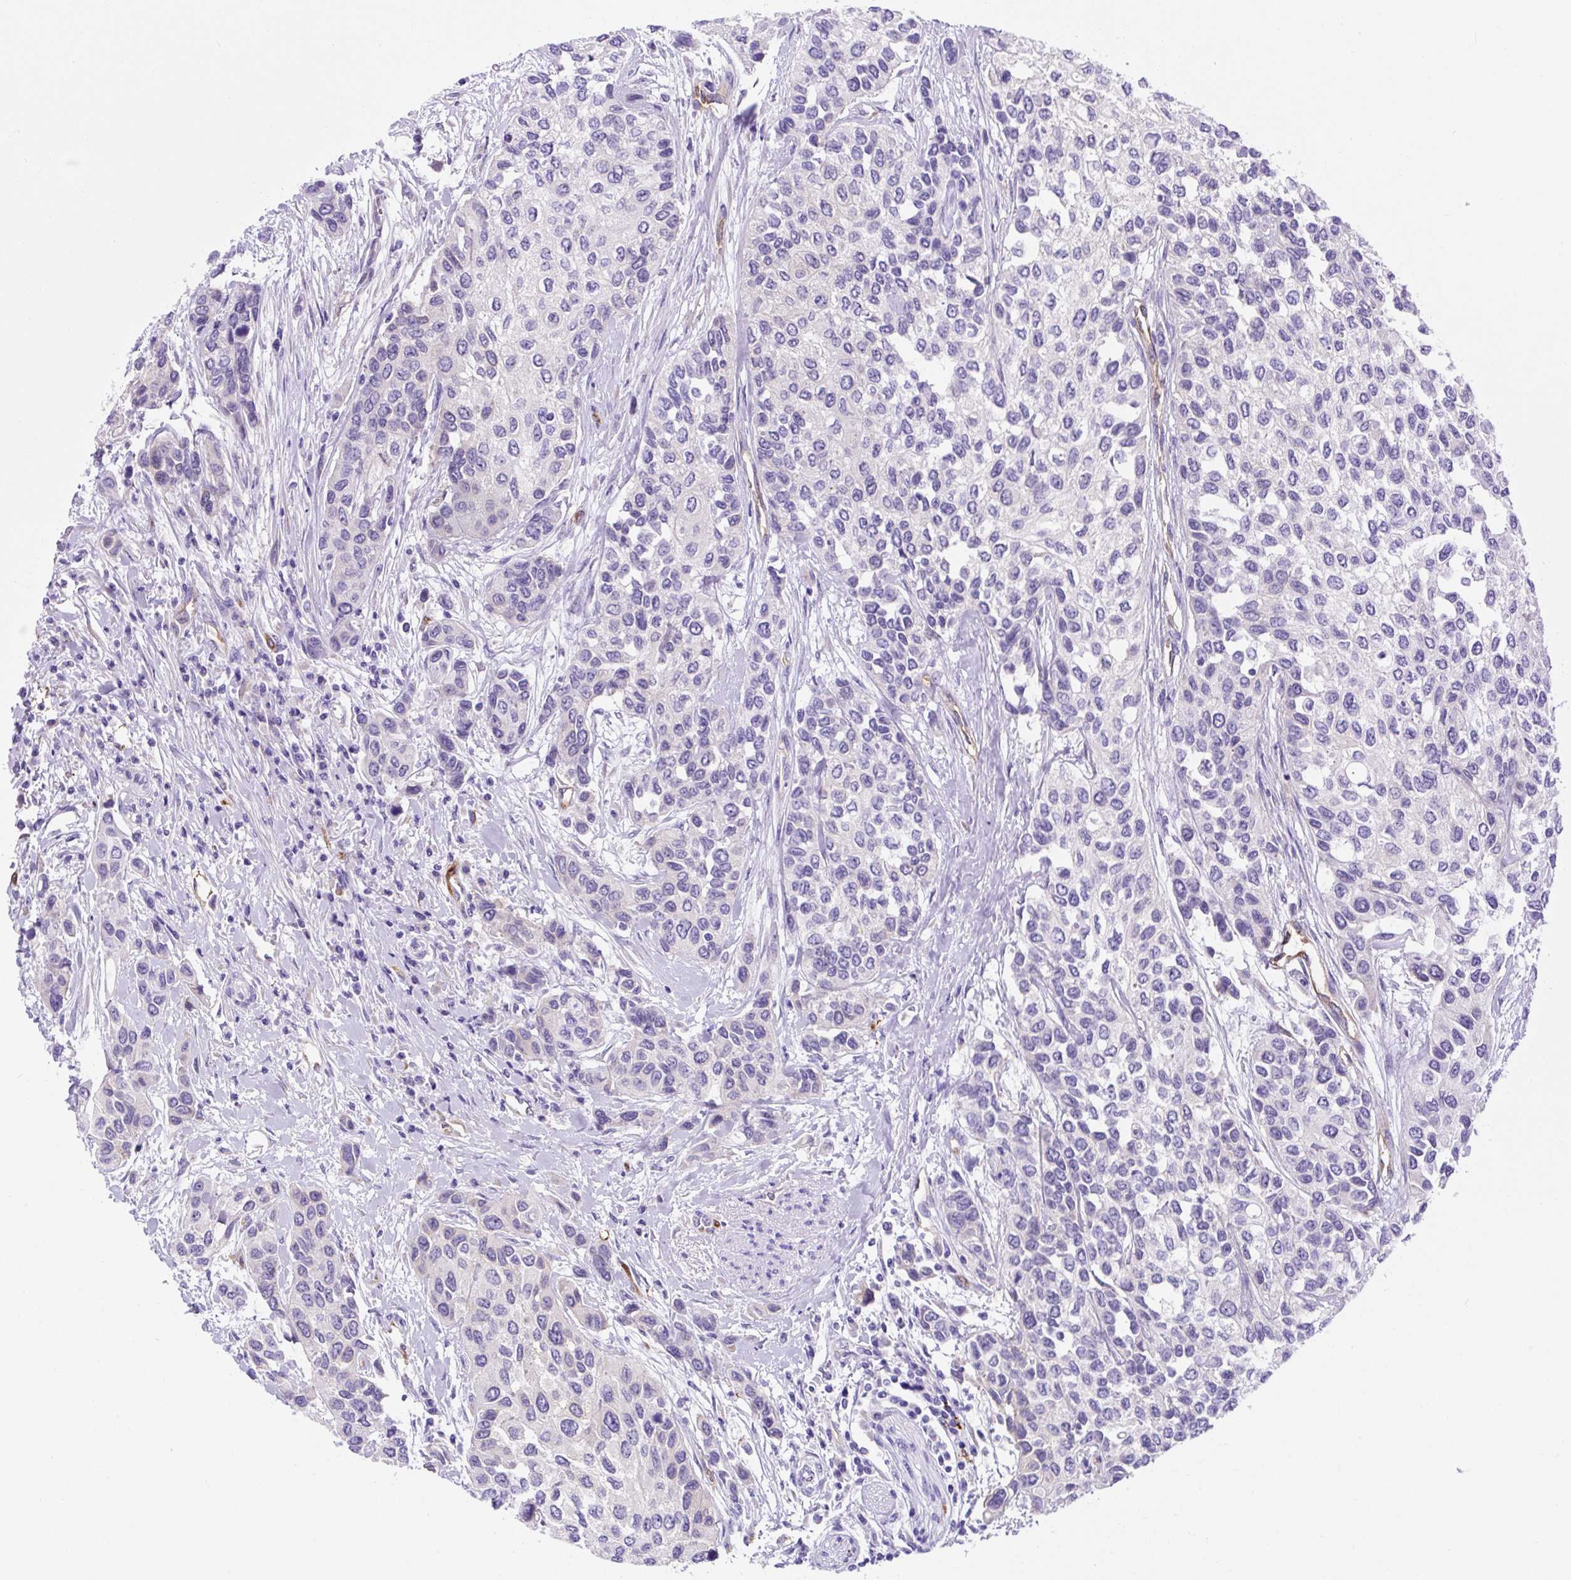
{"staining": {"intensity": "negative", "quantity": "none", "location": "none"}, "tissue": "urothelial cancer", "cell_type": "Tumor cells", "image_type": "cancer", "snomed": [{"axis": "morphology", "description": "Normal tissue, NOS"}, {"axis": "morphology", "description": "Urothelial carcinoma, High grade"}, {"axis": "topography", "description": "Vascular tissue"}, {"axis": "topography", "description": "Urinary bladder"}], "caption": "Tumor cells show no significant positivity in urothelial carcinoma (high-grade). (IHC, brightfield microscopy, high magnification).", "gene": "ASB4", "patient": {"sex": "female", "age": 56}}